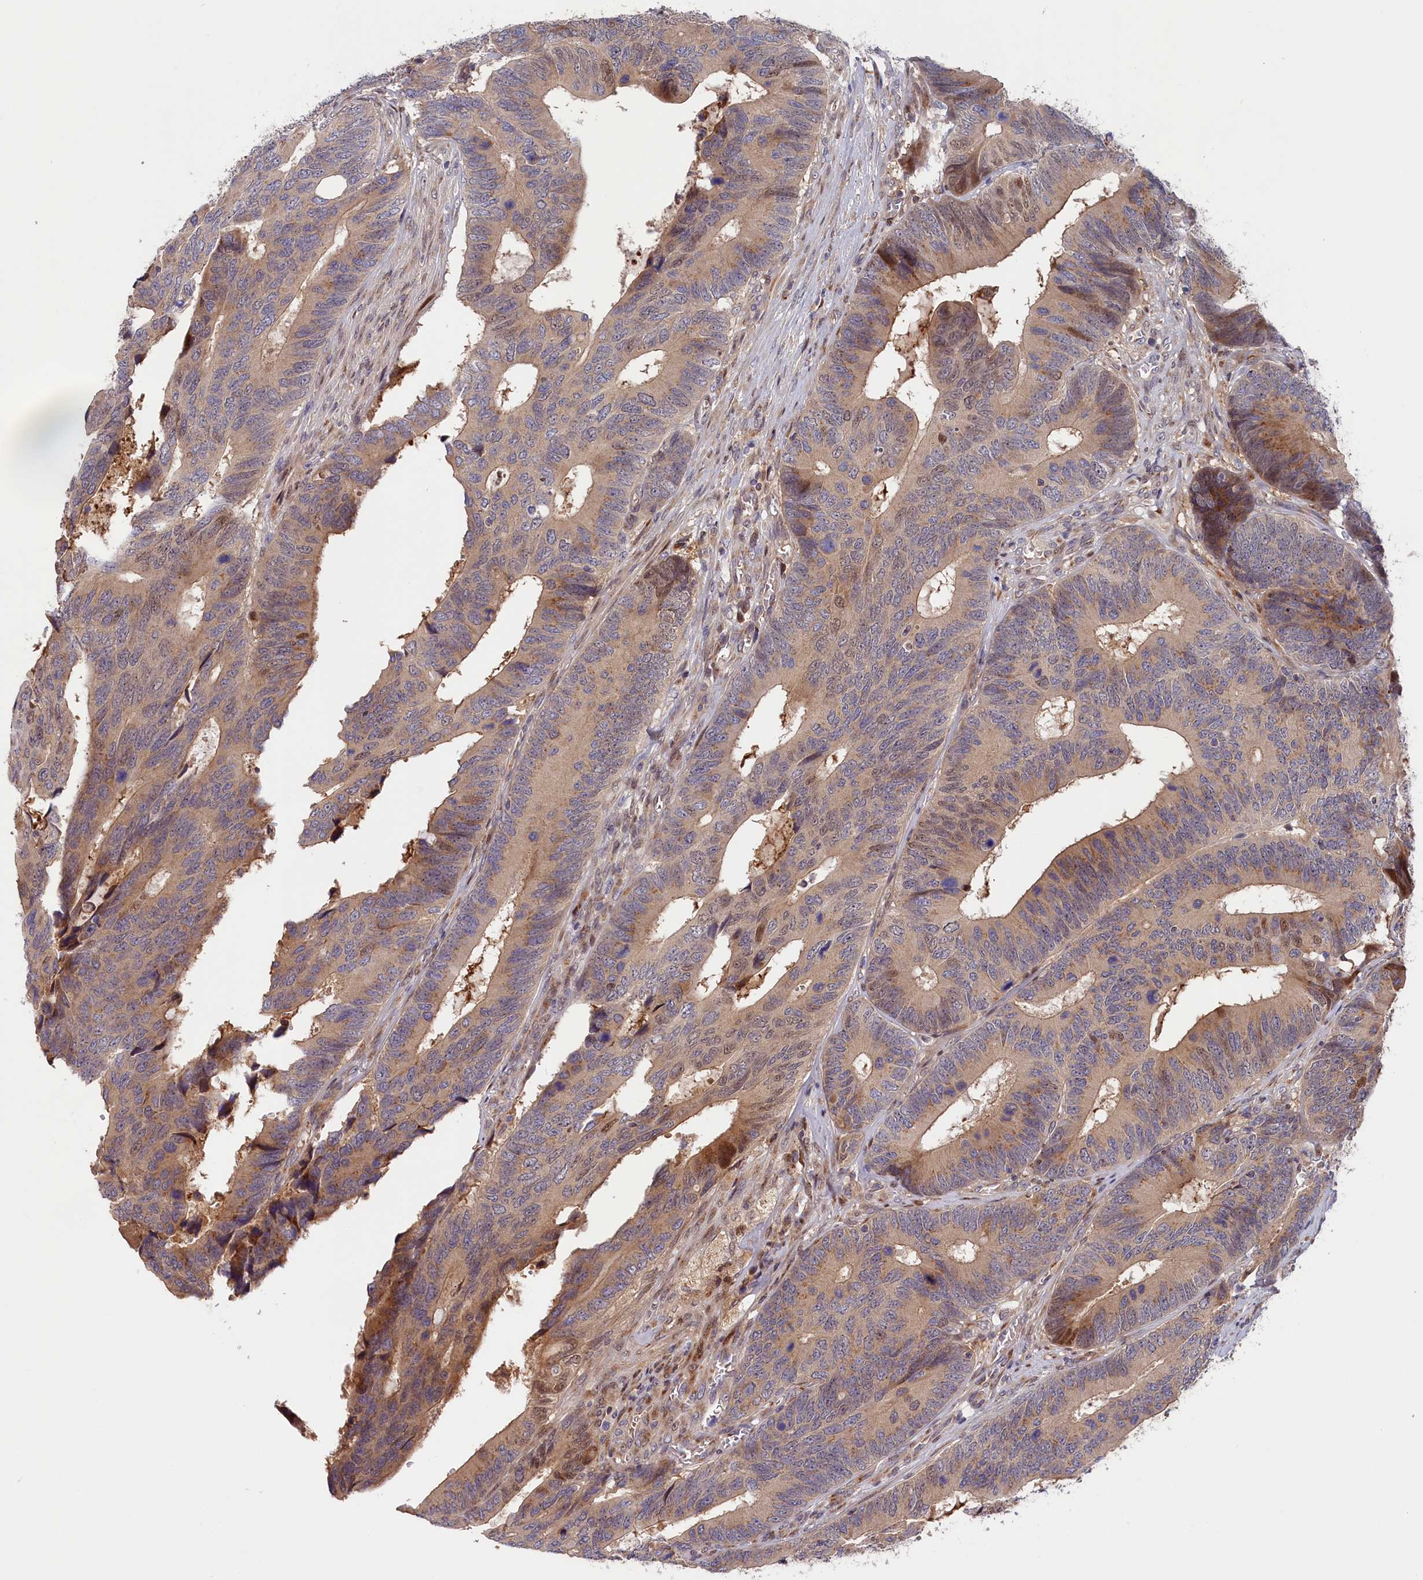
{"staining": {"intensity": "moderate", "quantity": "<25%", "location": "cytoplasmic/membranous,nuclear"}, "tissue": "colorectal cancer", "cell_type": "Tumor cells", "image_type": "cancer", "snomed": [{"axis": "morphology", "description": "Adenocarcinoma, NOS"}, {"axis": "topography", "description": "Colon"}], "caption": "Colorectal adenocarcinoma stained for a protein (brown) exhibits moderate cytoplasmic/membranous and nuclear positive positivity in approximately <25% of tumor cells.", "gene": "CHST12", "patient": {"sex": "male", "age": 87}}